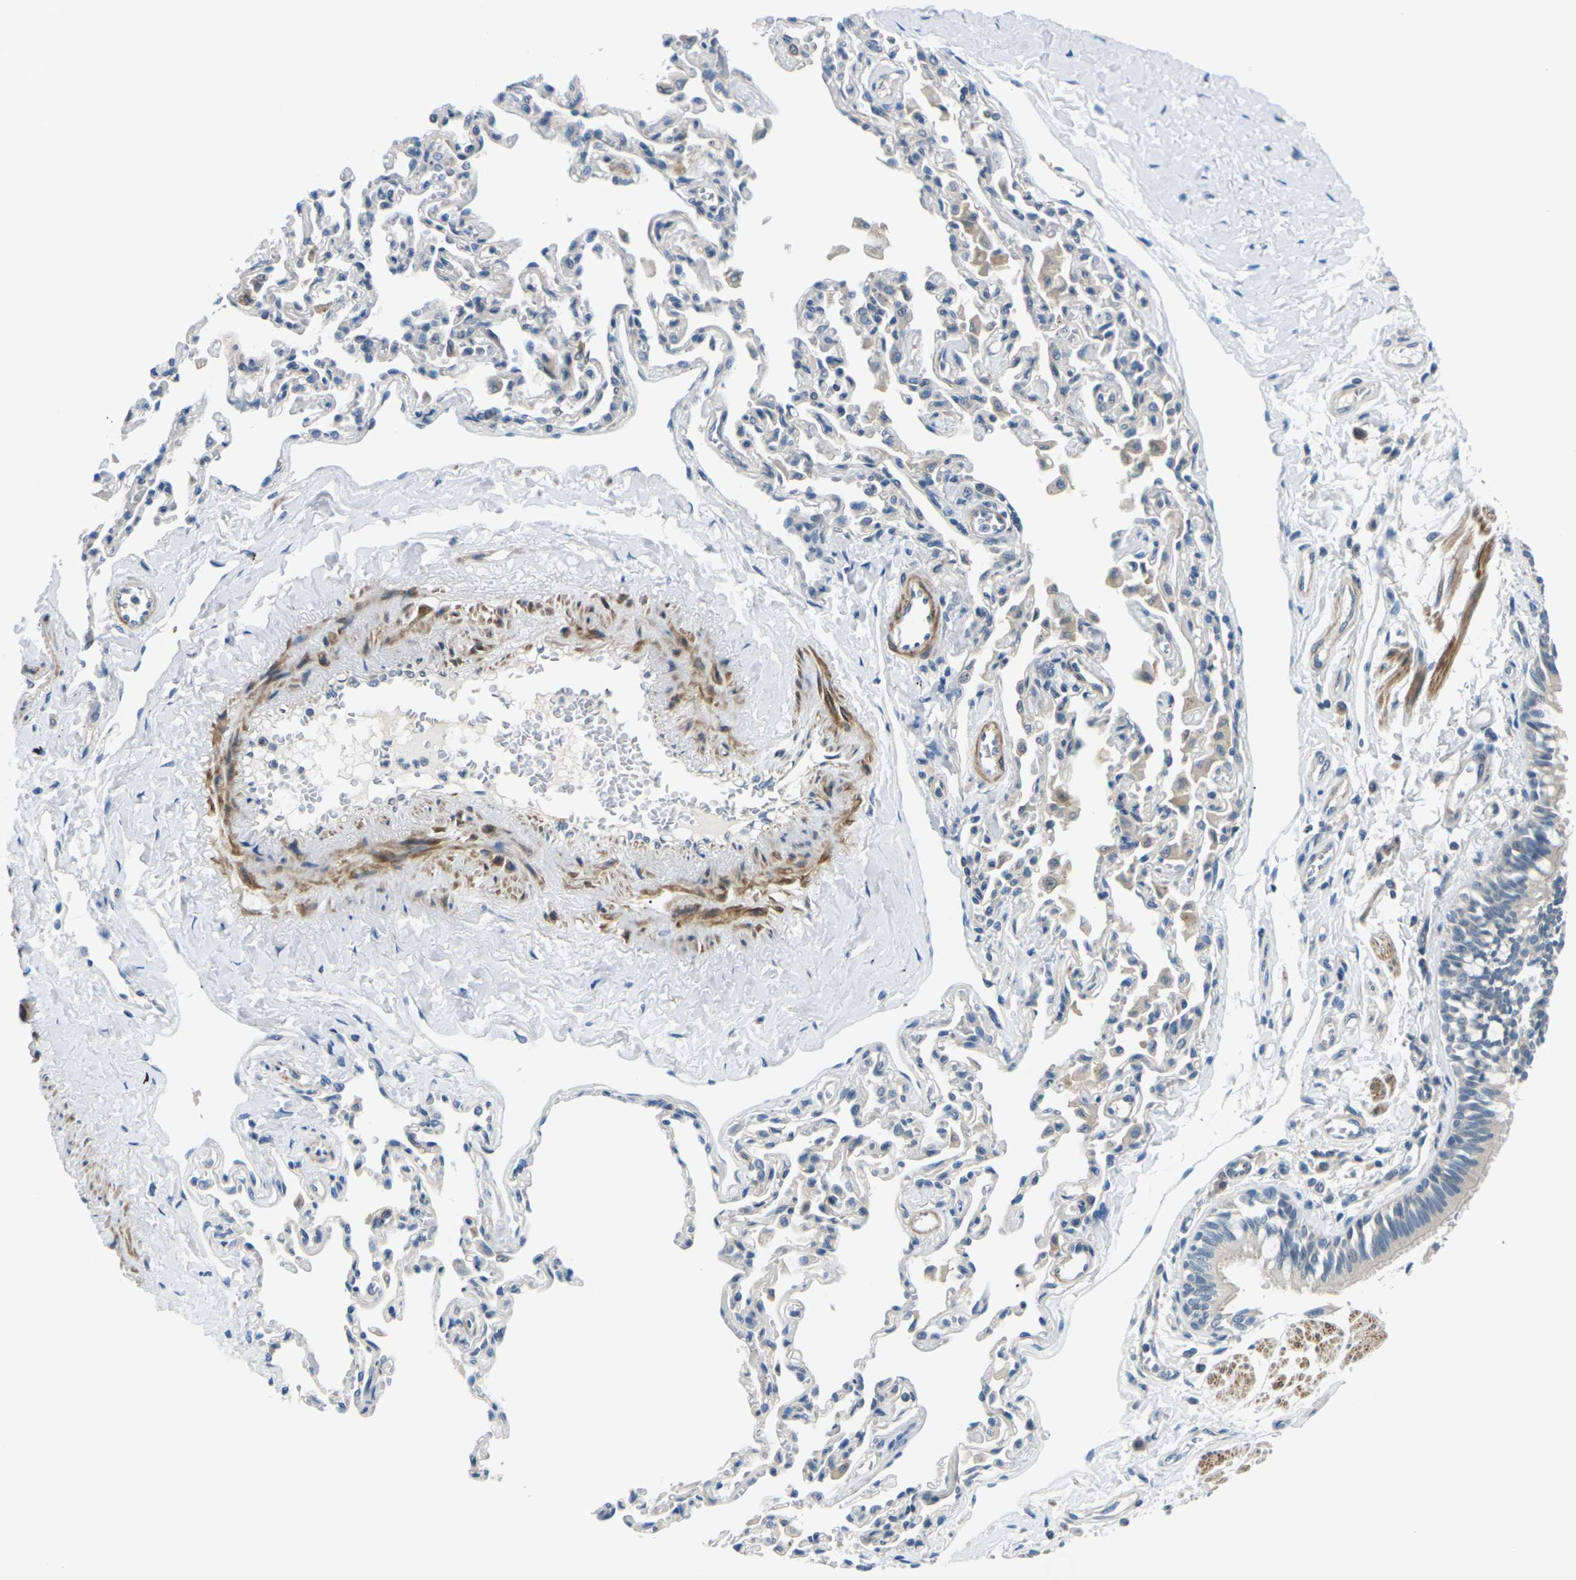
{"staining": {"intensity": "weak", "quantity": "25%-75%", "location": "cytoplasmic/membranous"}, "tissue": "bronchus", "cell_type": "Respiratory epithelial cells", "image_type": "normal", "snomed": [{"axis": "morphology", "description": "Normal tissue, NOS"}, {"axis": "topography", "description": "Bronchus"}, {"axis": "topography", "description": "Lung"}], "caption": "This photomicrograph demonstrates immunohistochemistry staining of normal human bronchus, with low weak cytoplasmic/membranous staining in about 25%-75% of respiratory epithelial cells.", "gene": "SLC13A3", "patient": {"sex": "male", "age": 64}}